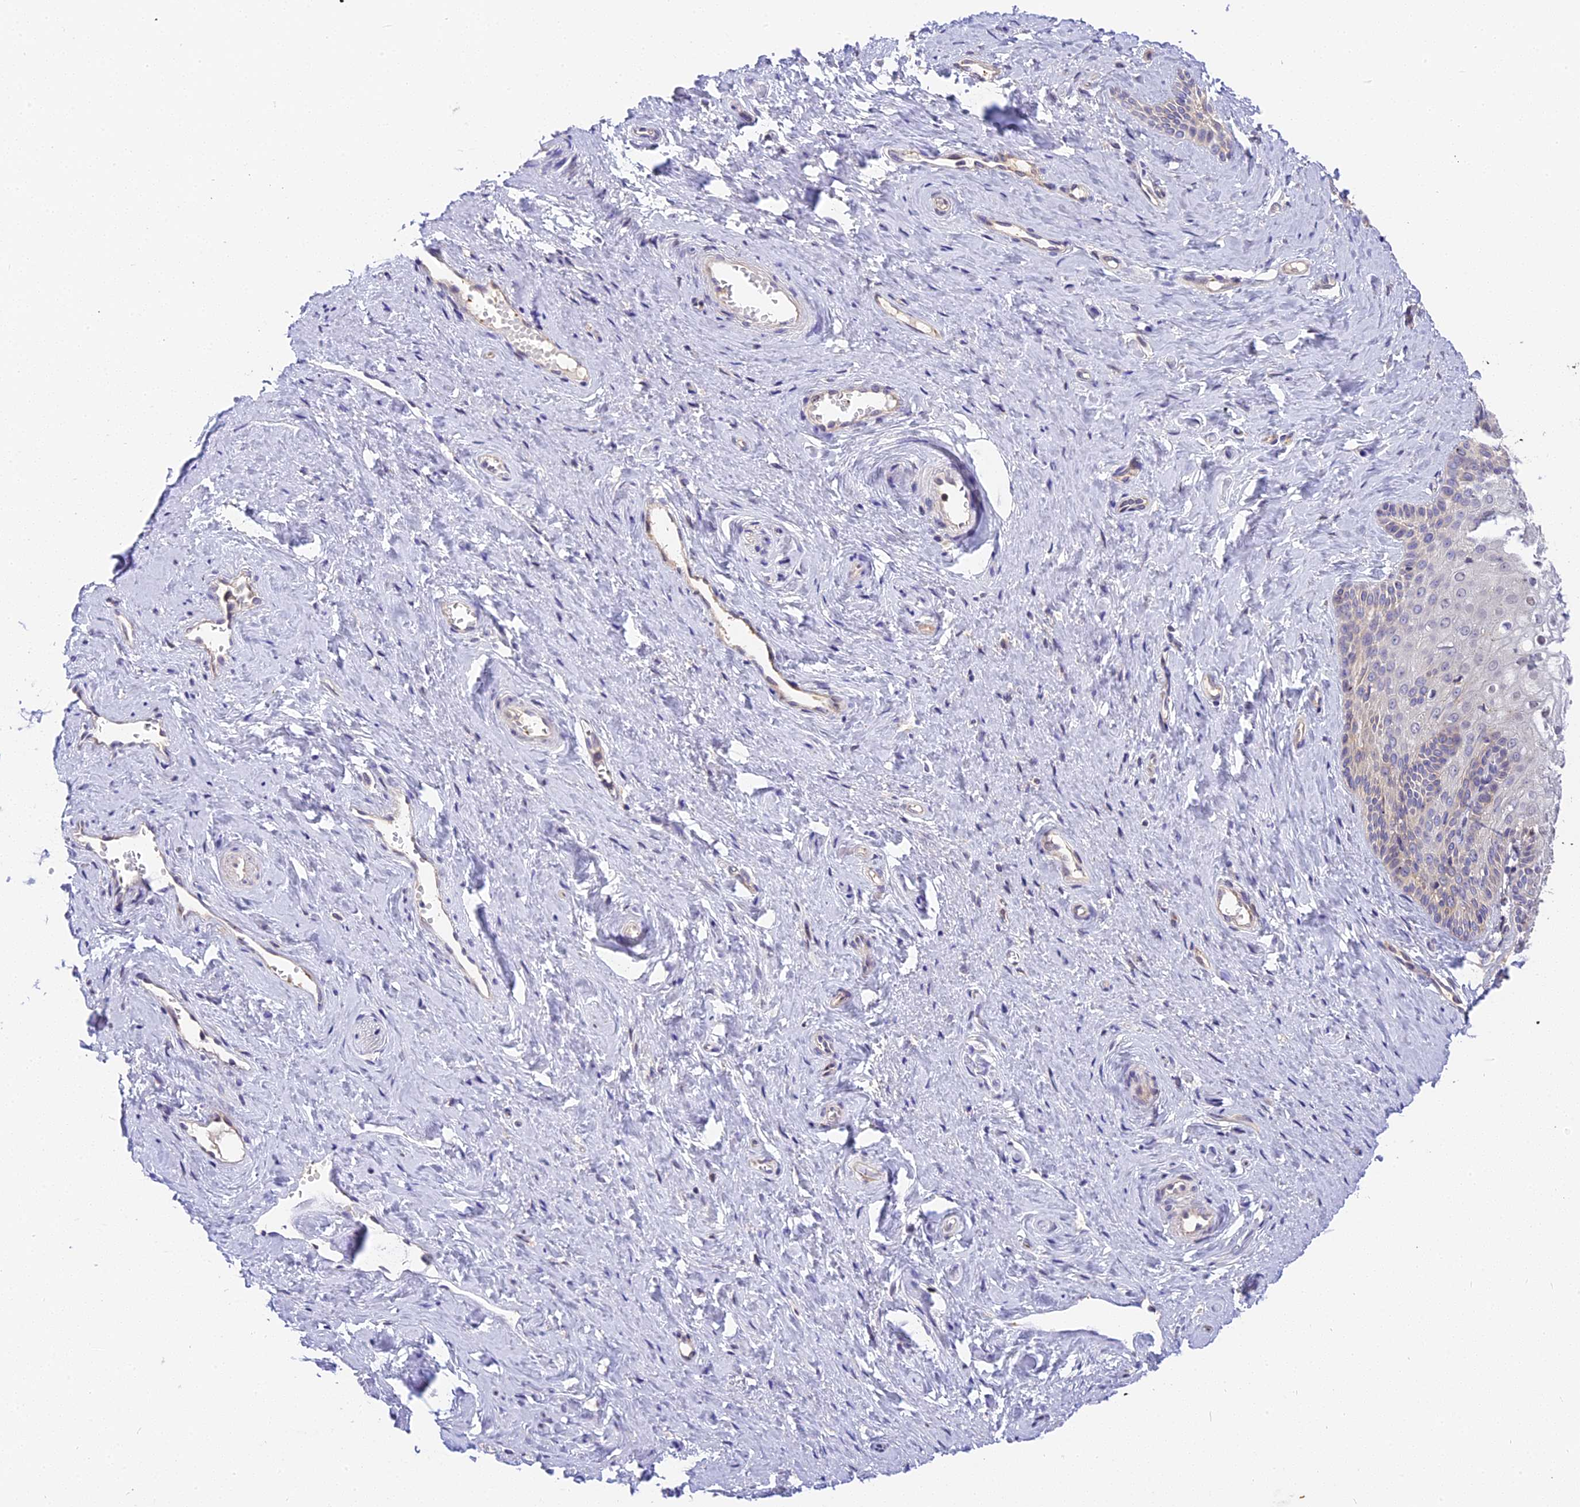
{"staining": {"intensity": "weak", "quantity": "25%-75%", "location": "cytoplasmic/membranous"}, "tissue": "vagina", "cell_type": "Squamous epithelial cells", "image_type": "normal", "snomed": [{"axis": "morphology", "description": "Normal tissue, NOS"}, {"axis": "topography", "description": "Vagina"}, {"axis": "topography", "description": "Cervix"}], "caption": "Immunohistochemical staining of unremarkable vagina displays 25%-75% levels of weak cytoplasmic/membranous protein expression in about 25%-75% of squamous epithelial cells.", "gene": "BSCL2", "patient": {"sex": "female", "age": 40}}